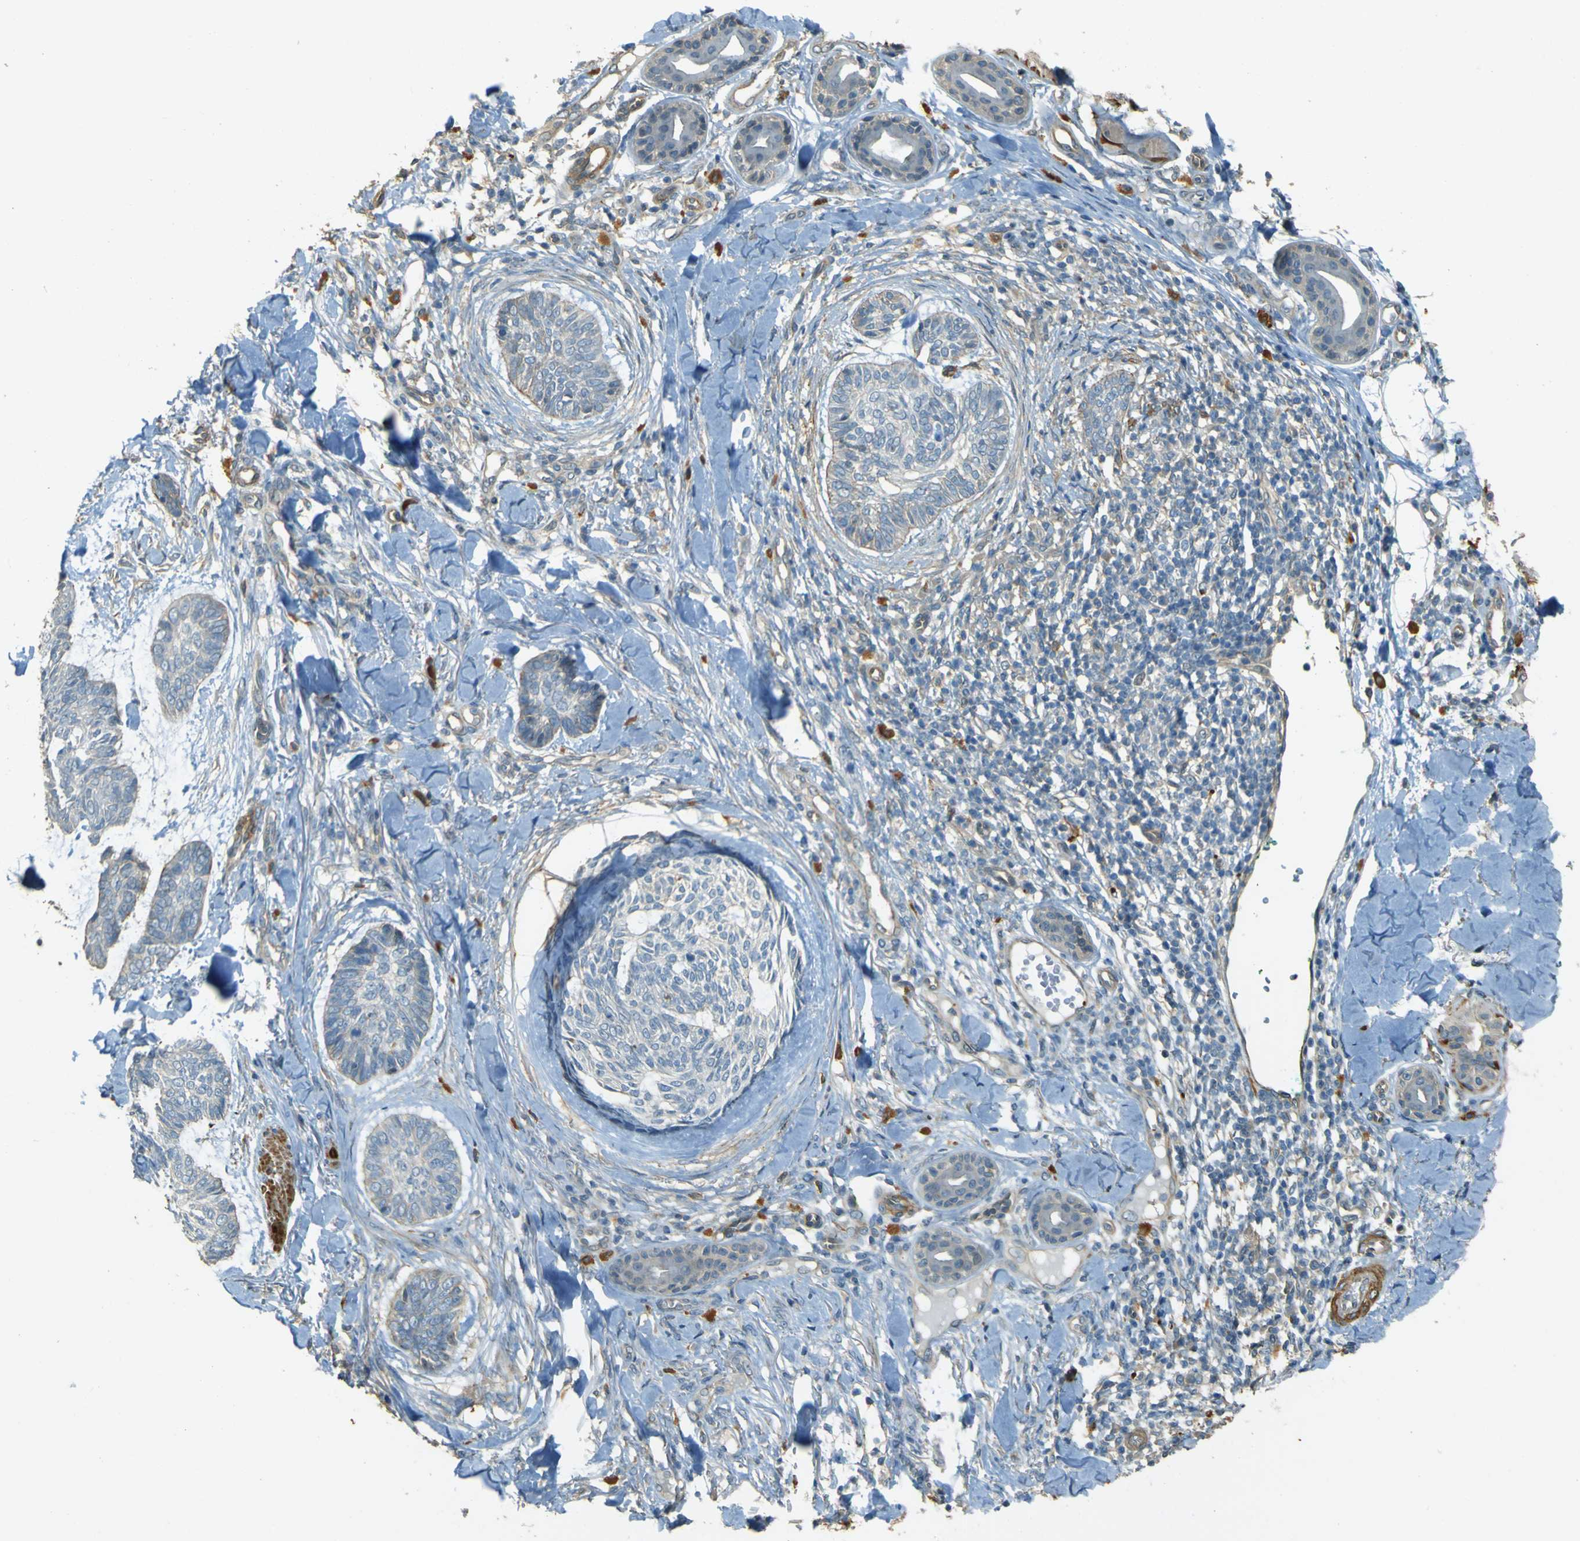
{"staining": {"intensity": "weak", "quantity": "<25%", "location": "cytoplasmic/membranous"}, "tissue": "skin cancer", "cell_type": "Tumor cells", "image_type": "cancer", "snomed": [{"axis": "morphology", "description": "Basal cell carcinoma"}, {"axis": "topography", "description": "Skin"}], "caption": "Immunohistochemistry (IHC) of skin cancer shows no positivity in tumor cells. (Stains: DAB IHC with hematoxylin counter stain, Microscopy: brightfield microscopy at high magnification).", "gene": "NEXN", "patient": {"sex": "male", "age": 43}}